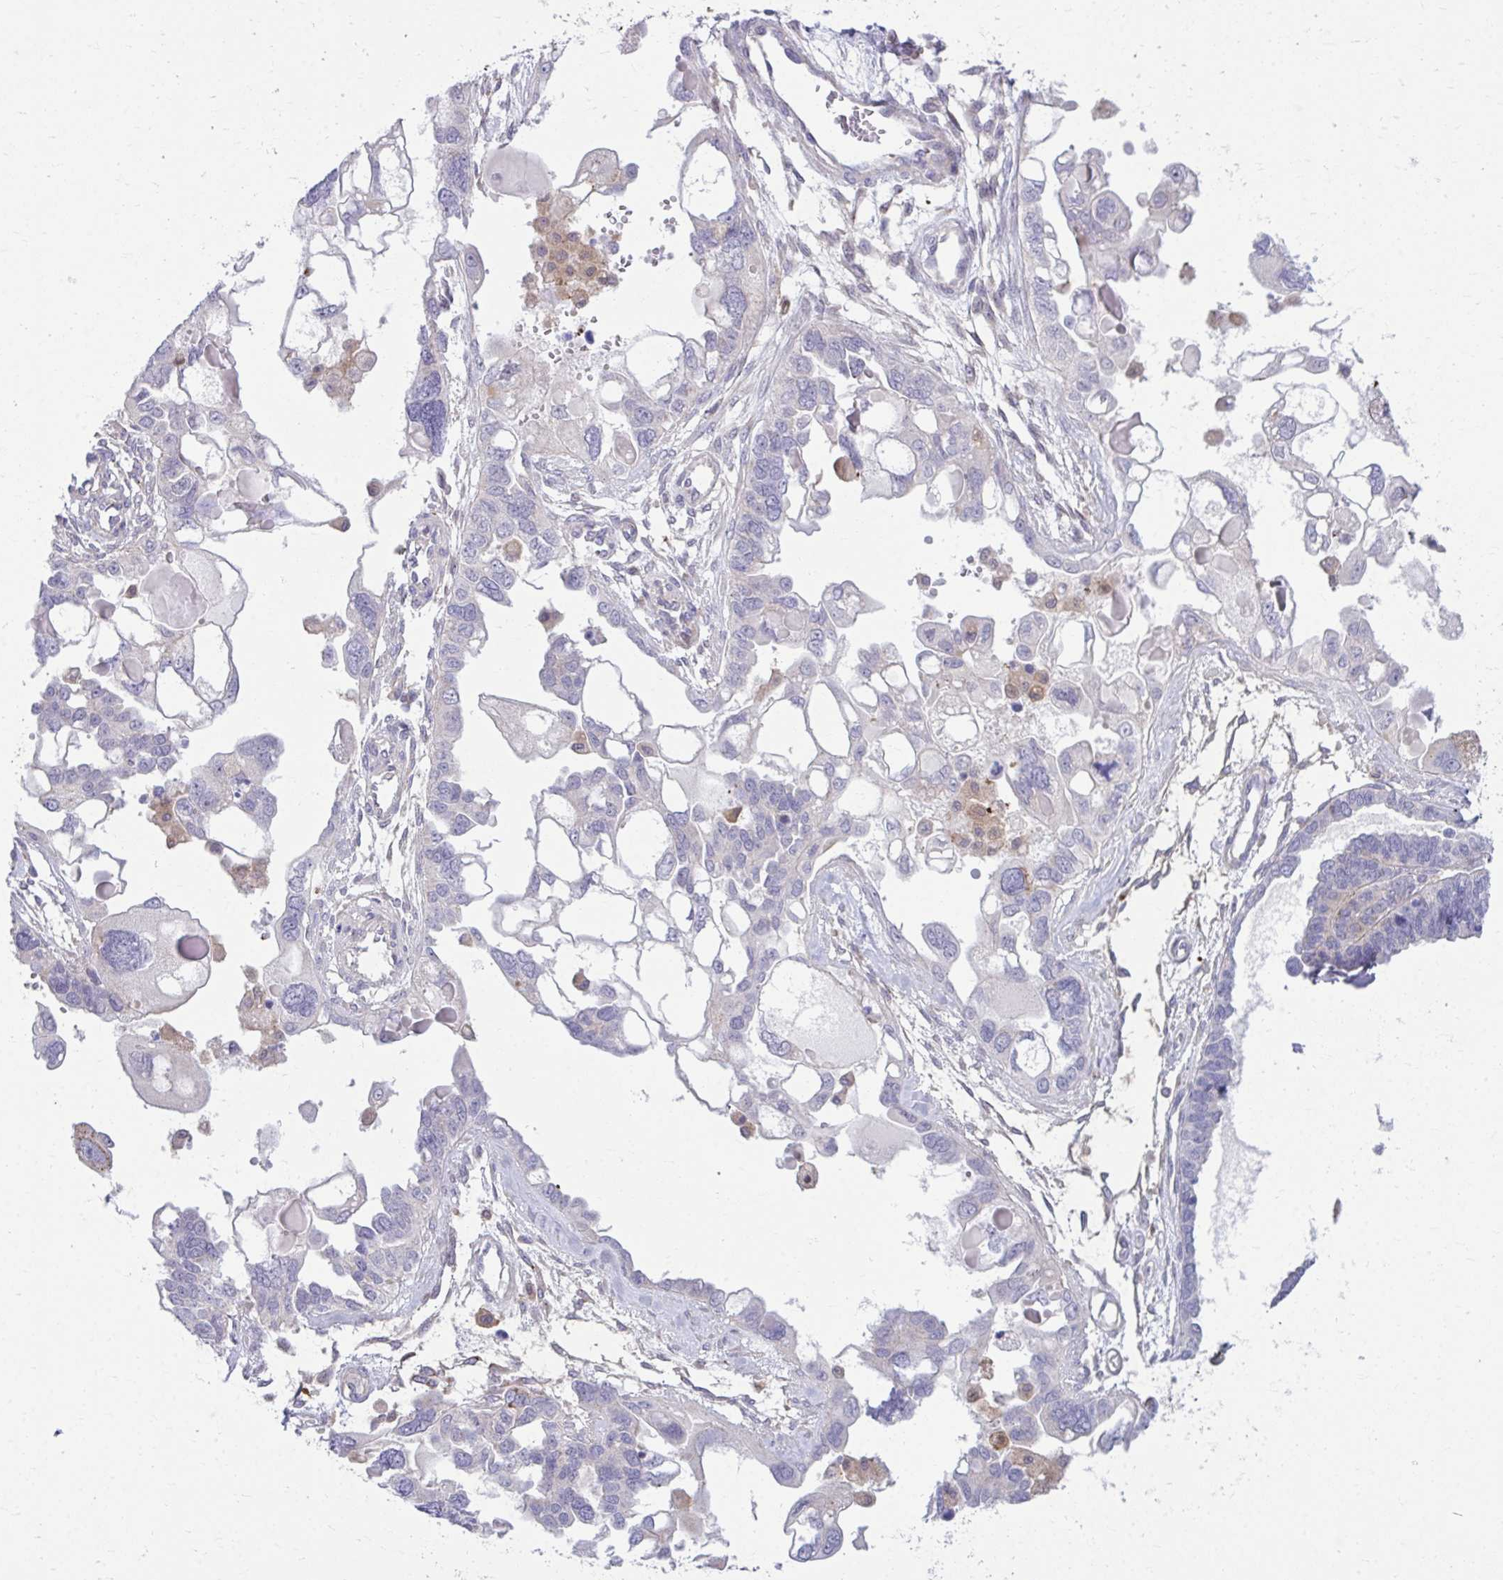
{"staining": {"intensity": "negative", "quantity": "none", "location": "none"}, "tissue": "ovarian cancer", "cell_type": "Tumor cells", "image_type": "cancer", "snomed": [{"axis": "morphology", "description": "Cystadenocarcinoma, serous, NOS"}, {"axis": "topography", "description": "Ovary"}], "caption": "There is no significant staining in tumor cells of ovarian cancer (serous cystadenocarcinoma). The staining was performed using DAB to visualize the protein expression in brown, while the nuclei were stained in blue with hematoxylin (Magnification: 20x).", "gene": "C16orf54", "patient": {"sex": "female", "age": 51}}